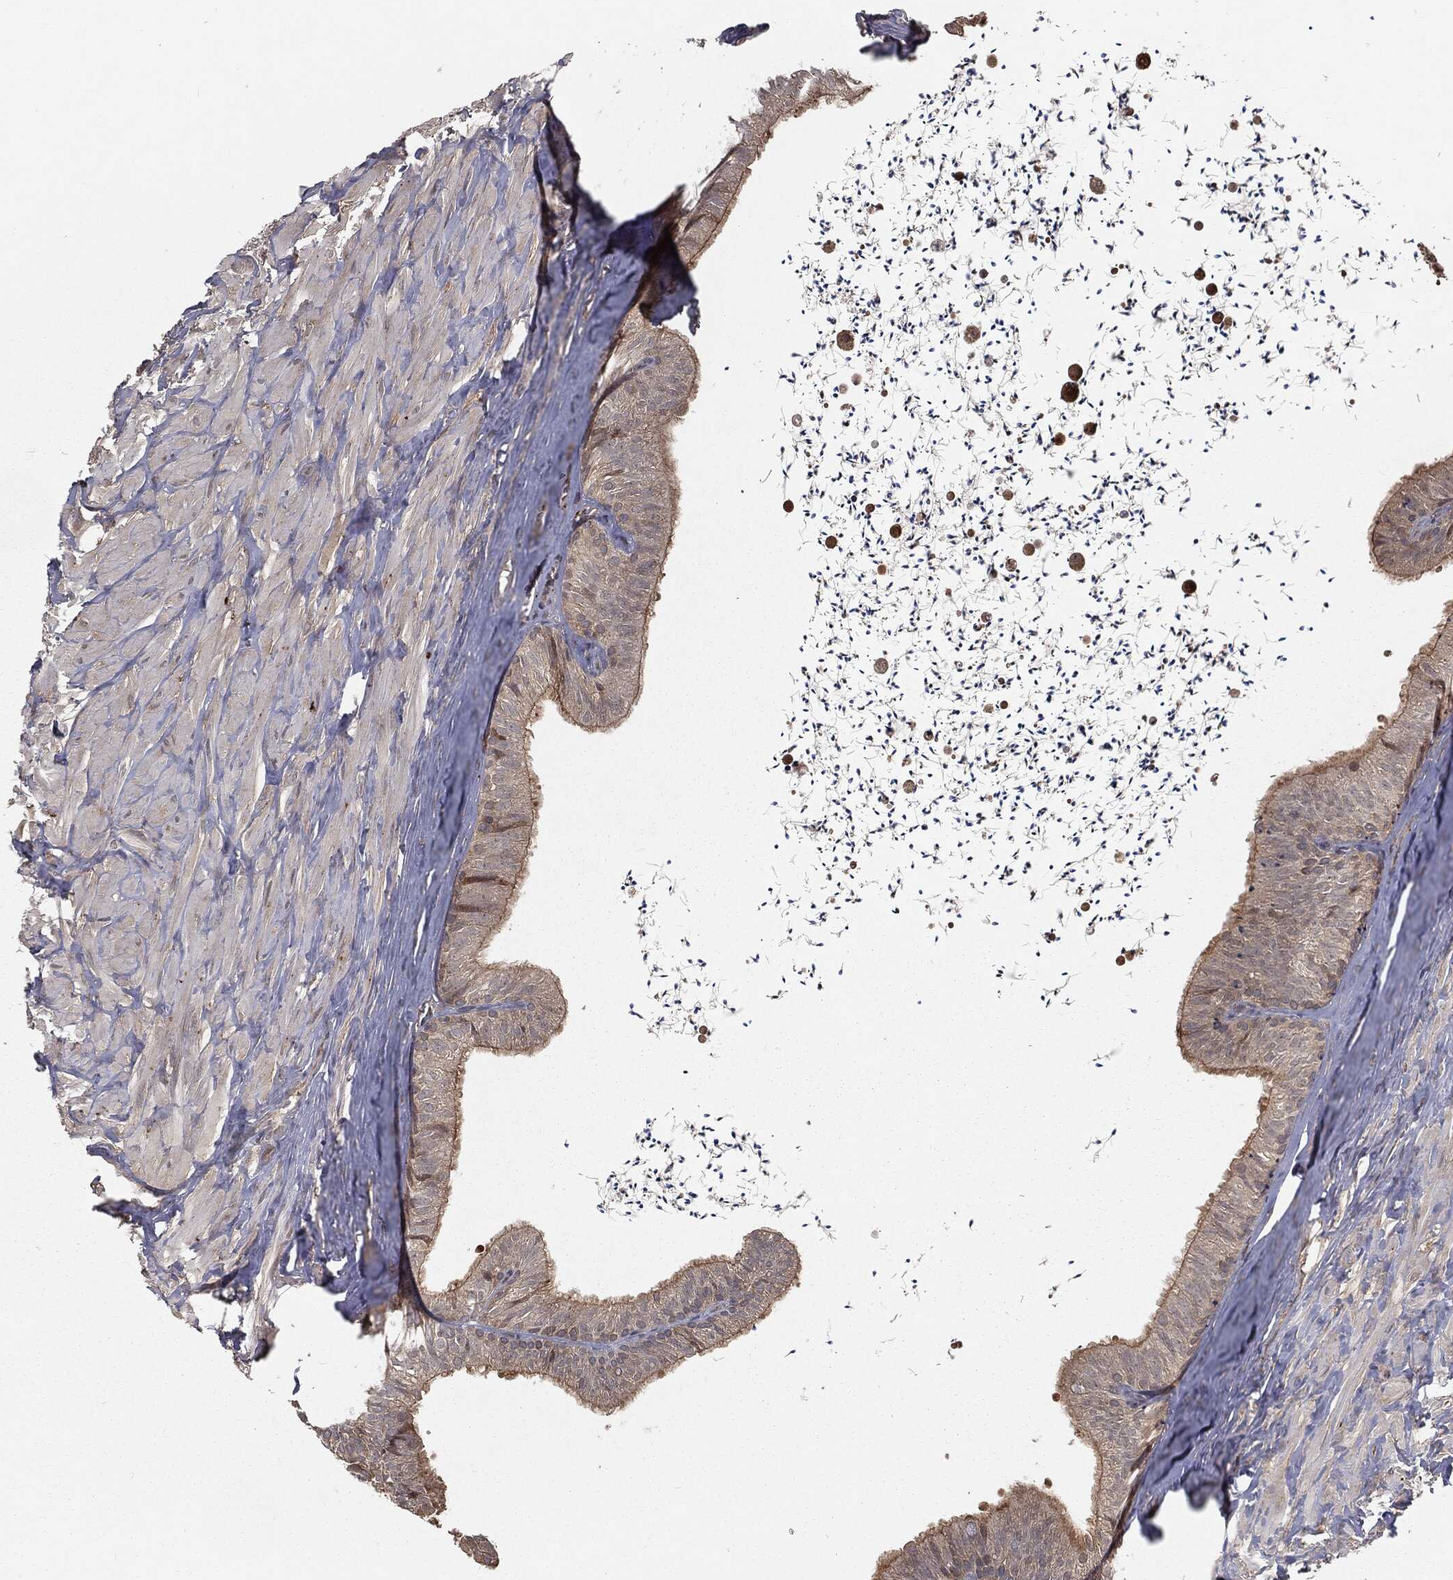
{"staining": {"intensity": "moderate", "quantity": "25%-75%", "location": "cytoplasmic/membranous"}, "tissue": "epididymis", "cell_type": "Glandular cells", "image_type": "normal", "snomed": [{"axis": "morphology", "description": "Normal tissue, NOS"}, {"axis": "topography", "description": "Epididymis"}], "caption": "About 25%-75% of glandular cells in unremarkable human epididymis demonstrate moderate cytoplasmic/membranous protein positivity as visualized by brown immunohistochemical staining.", "gene": "FBXO7", "patient": {"sex": "male", "age": 32}}